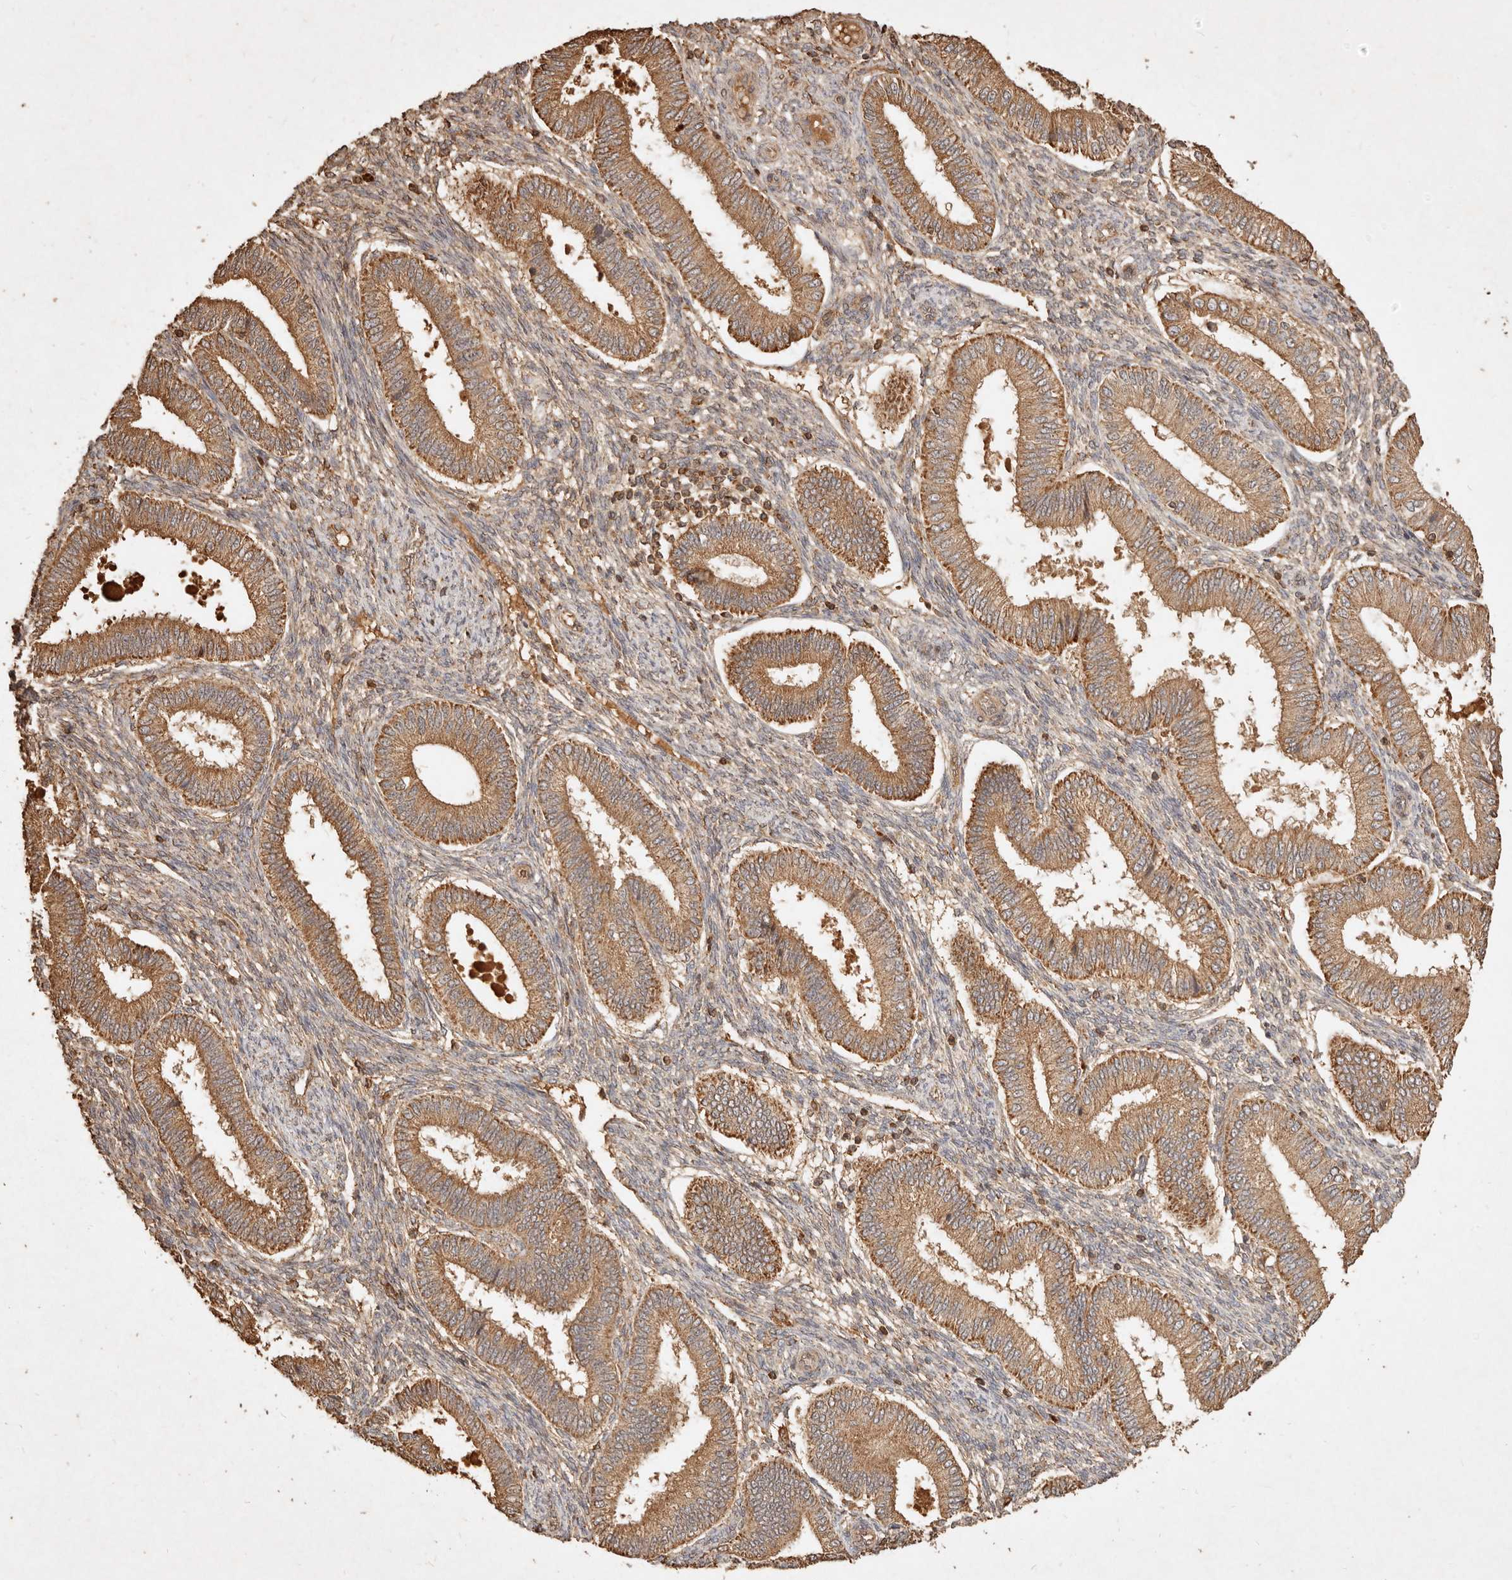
{"staining": {"intensity": "moderate", "quantity": "25%-75%", "location": "cytoplasmic/membranous"}, "tissue": "endometrium", "cell_type": "Cells in endometrial stroma", "image_type": "normal", "snomed": [{"axis": "morphology", "description": "Normal tissue, NOS"}, {"axis": "topography", "description": "Endometrium"}], "caption": "Endometrium stained with IHC shows moderate cytoplasmic/membranous staining in approximately 25%-75% of cells in endometrial stroma.", "gene": "FAM180B", "patient": {"sex": "female", "age": 39}}